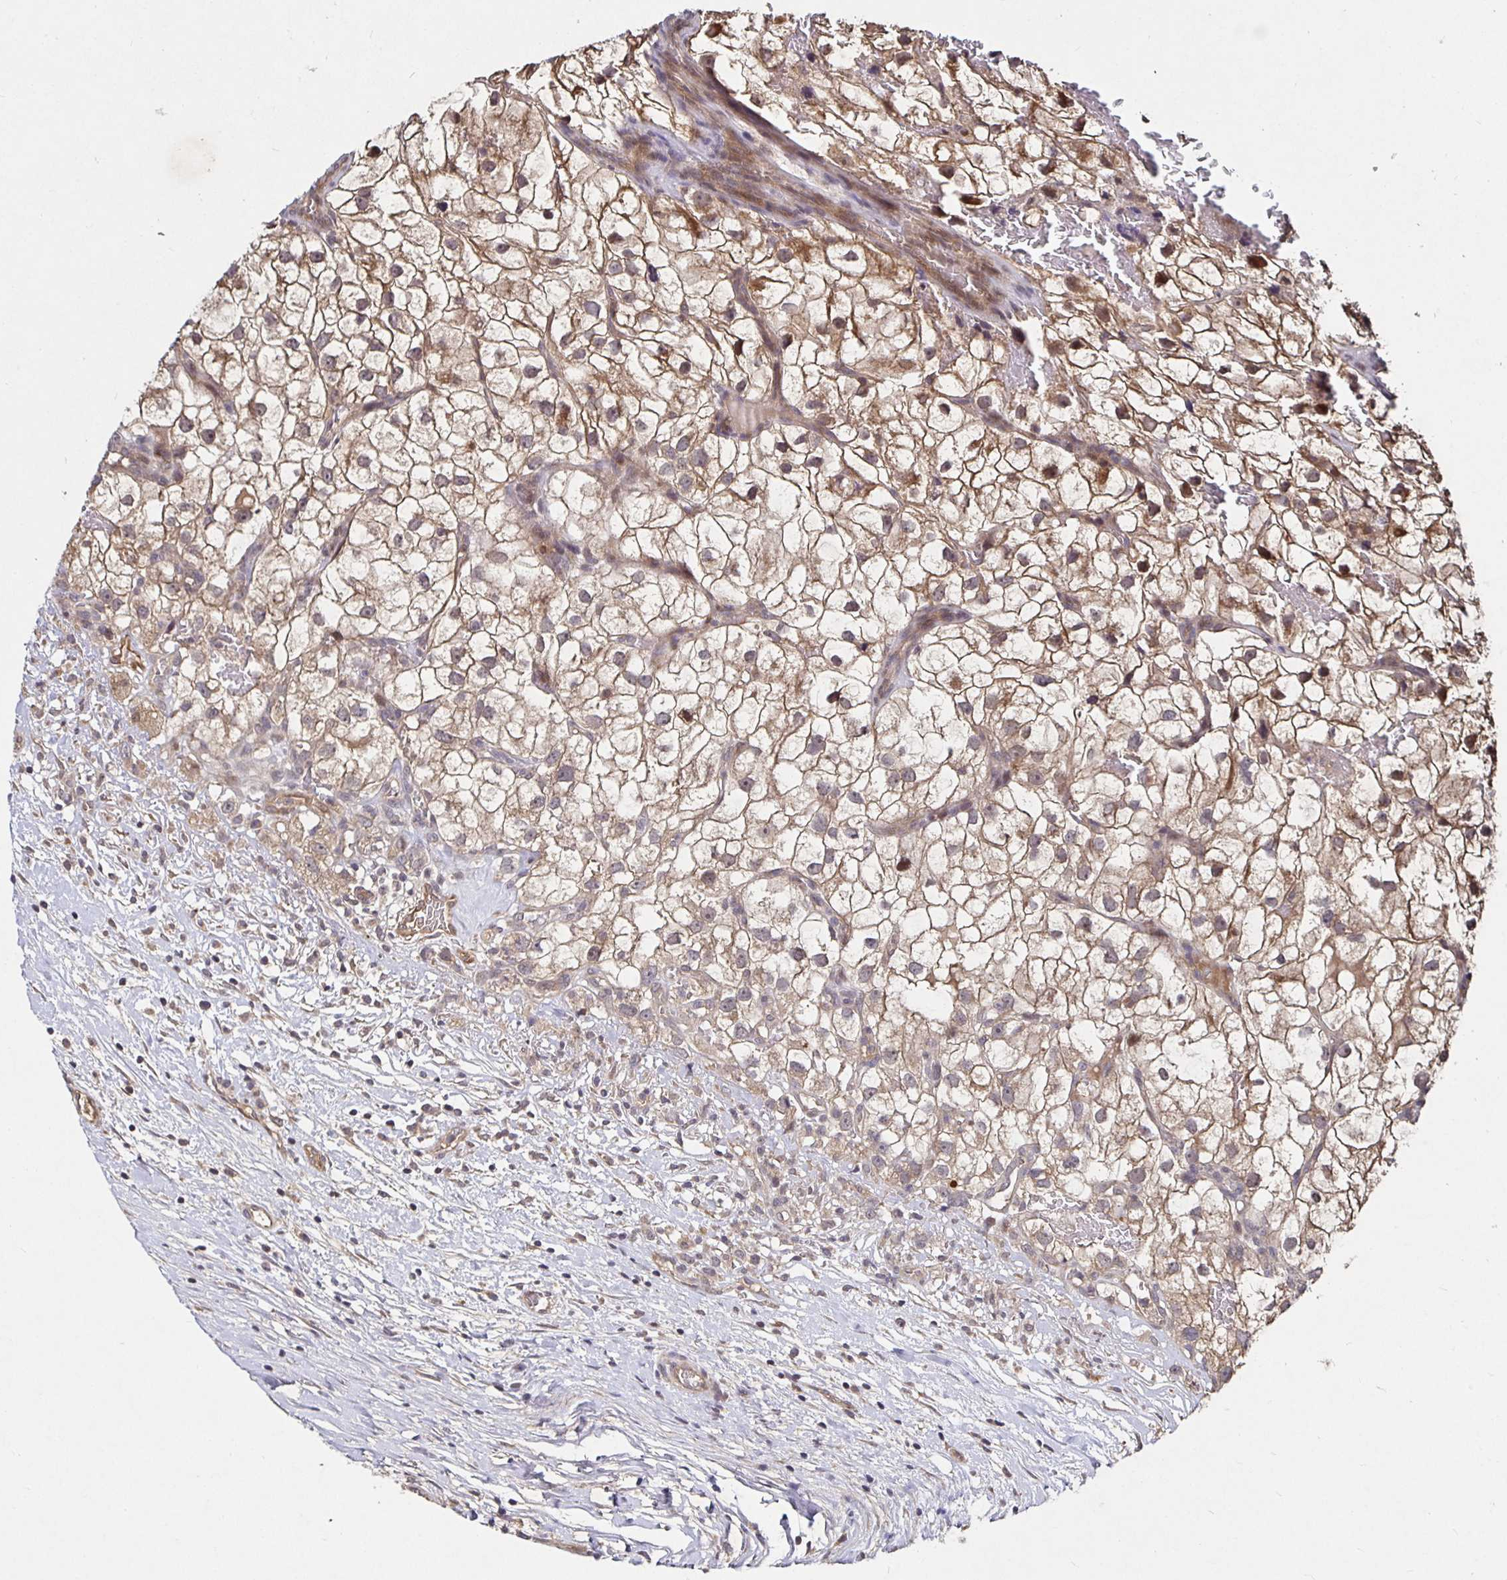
{"staining": {"intensity": "weak", "quantity": ">75%", "location": "cytoplasmic/membranous"}, "tissue": "renal cancer", "cell_type": "Tumor cells", "image_type": "cancer", "snomed": [{"axis": "morphology", "description": "Adenocarcinoma, NOS"}, {"axis": "topography", "description": "Kidney"}], "caption": "Immunohistochemistry (IHC) staining of renal adenocarcinoma, which shows low levels of weak cytoplasmic/membranous staining in approximately >75% of tumor cells indicating weak cytoplasmic/membranous protein expression. The staining was performed using DAB (3,3'-diaminobenzidine) (brown) for protein detection and nuclei were counterstained in hematoxylin (blue).", "gene": "SMYD3", "patient": {"sex": "male", "age": 59}}